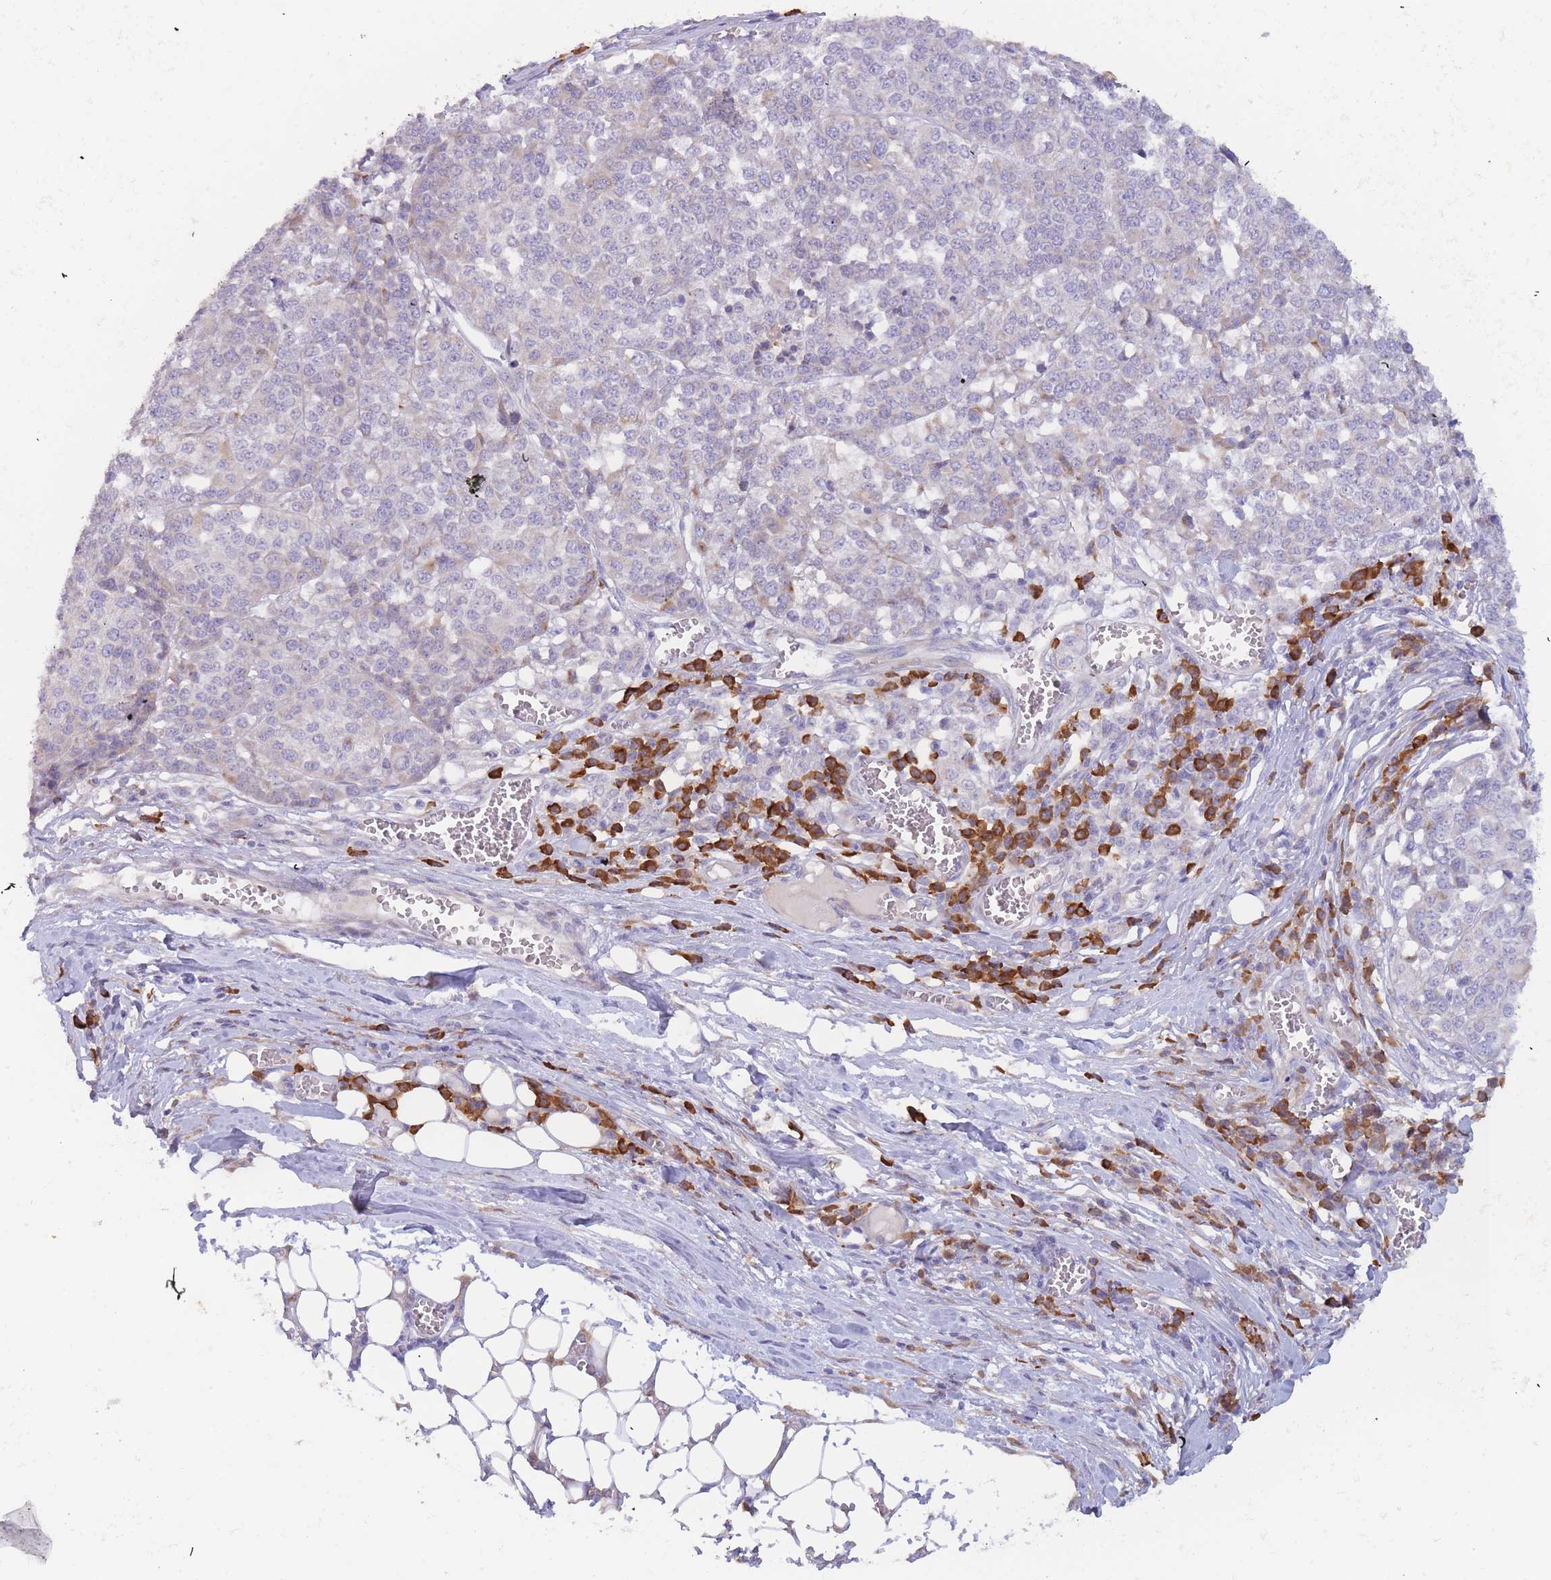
{"staining": {"intensity": "negative", "quantity": "none", "location": "none"}, "tissue": "melanoma", "cell_type": "Tumor cells", "image_type": "cancer", "snomed": [{"axis": "morphology", "description": "Malignant melanoma, Metastatic site"}, {"axis": "topography", "description": "Lymph node"}], "caption": "Tumor cells are negative for brown protein staining in melanoma. Nuclei are stained in blue.", "gene": "SLC35E4", "patient": {"sex": "male", "age": 44}}